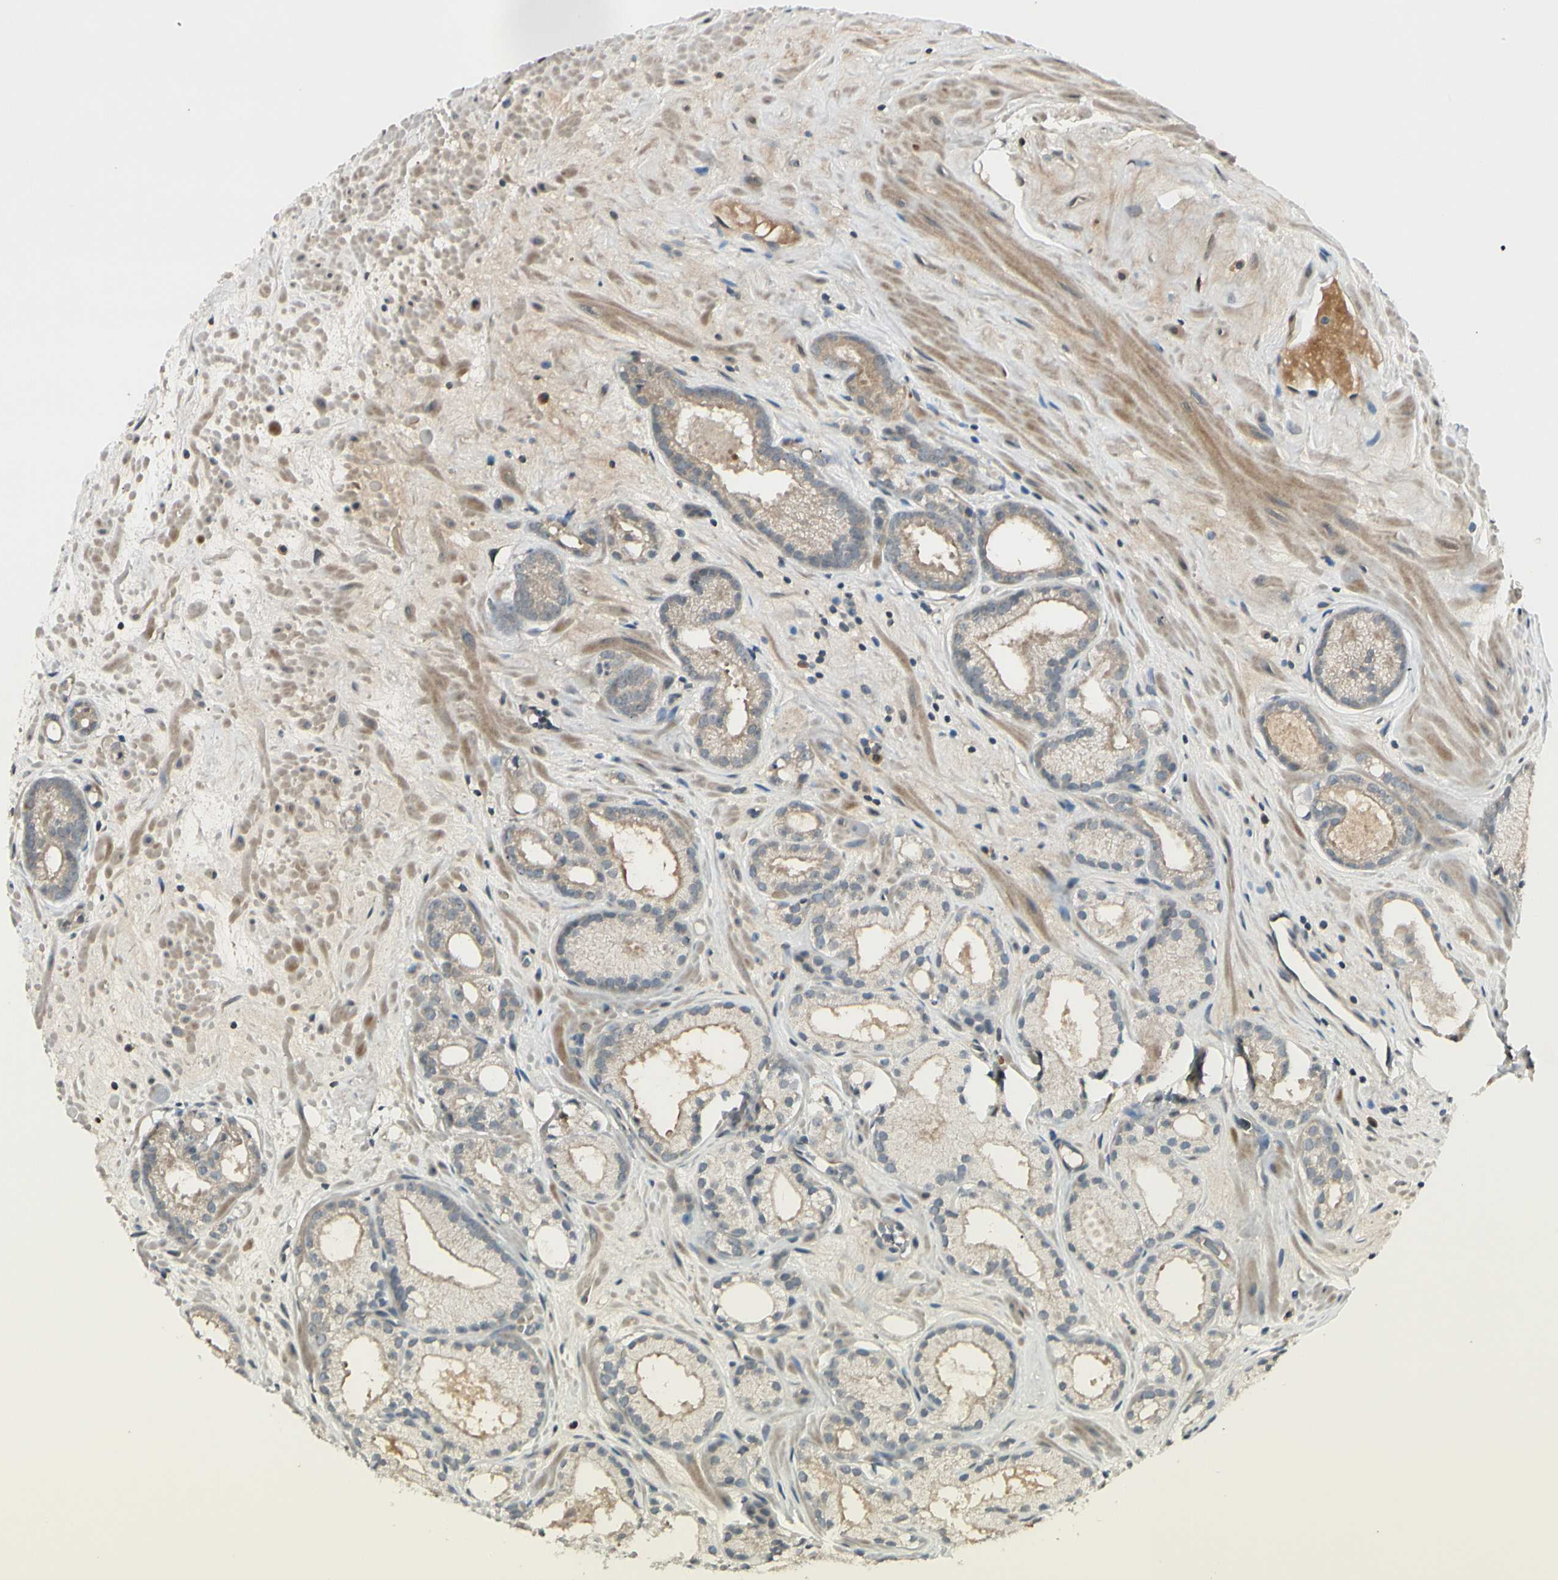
{"staining": {"intensity": "weak", "quantity": "25%-75%", "location": "cytoplasmic/membranous"}, "tissue": "prostate cancer", "cell_type": "Tumor cells", "image_type": "cancer", "snomed": [{"axis": "morphology", "description": "Adenocarcinoma, Low grade"}, {"axis": "topography", "description": "Prostate"}], "caption": "IHC (DAB (3,3'-diaminobenzidine)) staining of prostate cancer shows weak cytoplasmic/membranous protein expression in about 25%-75% of tumor cells. (Stains: DAB (3,3'-diaminobenzidine) in brown, nuclei in blue, Microscopy: brightfield microscopy at high magnification).", "gene": "FGF10", "patient": {"sex": "male", "age": 57}}